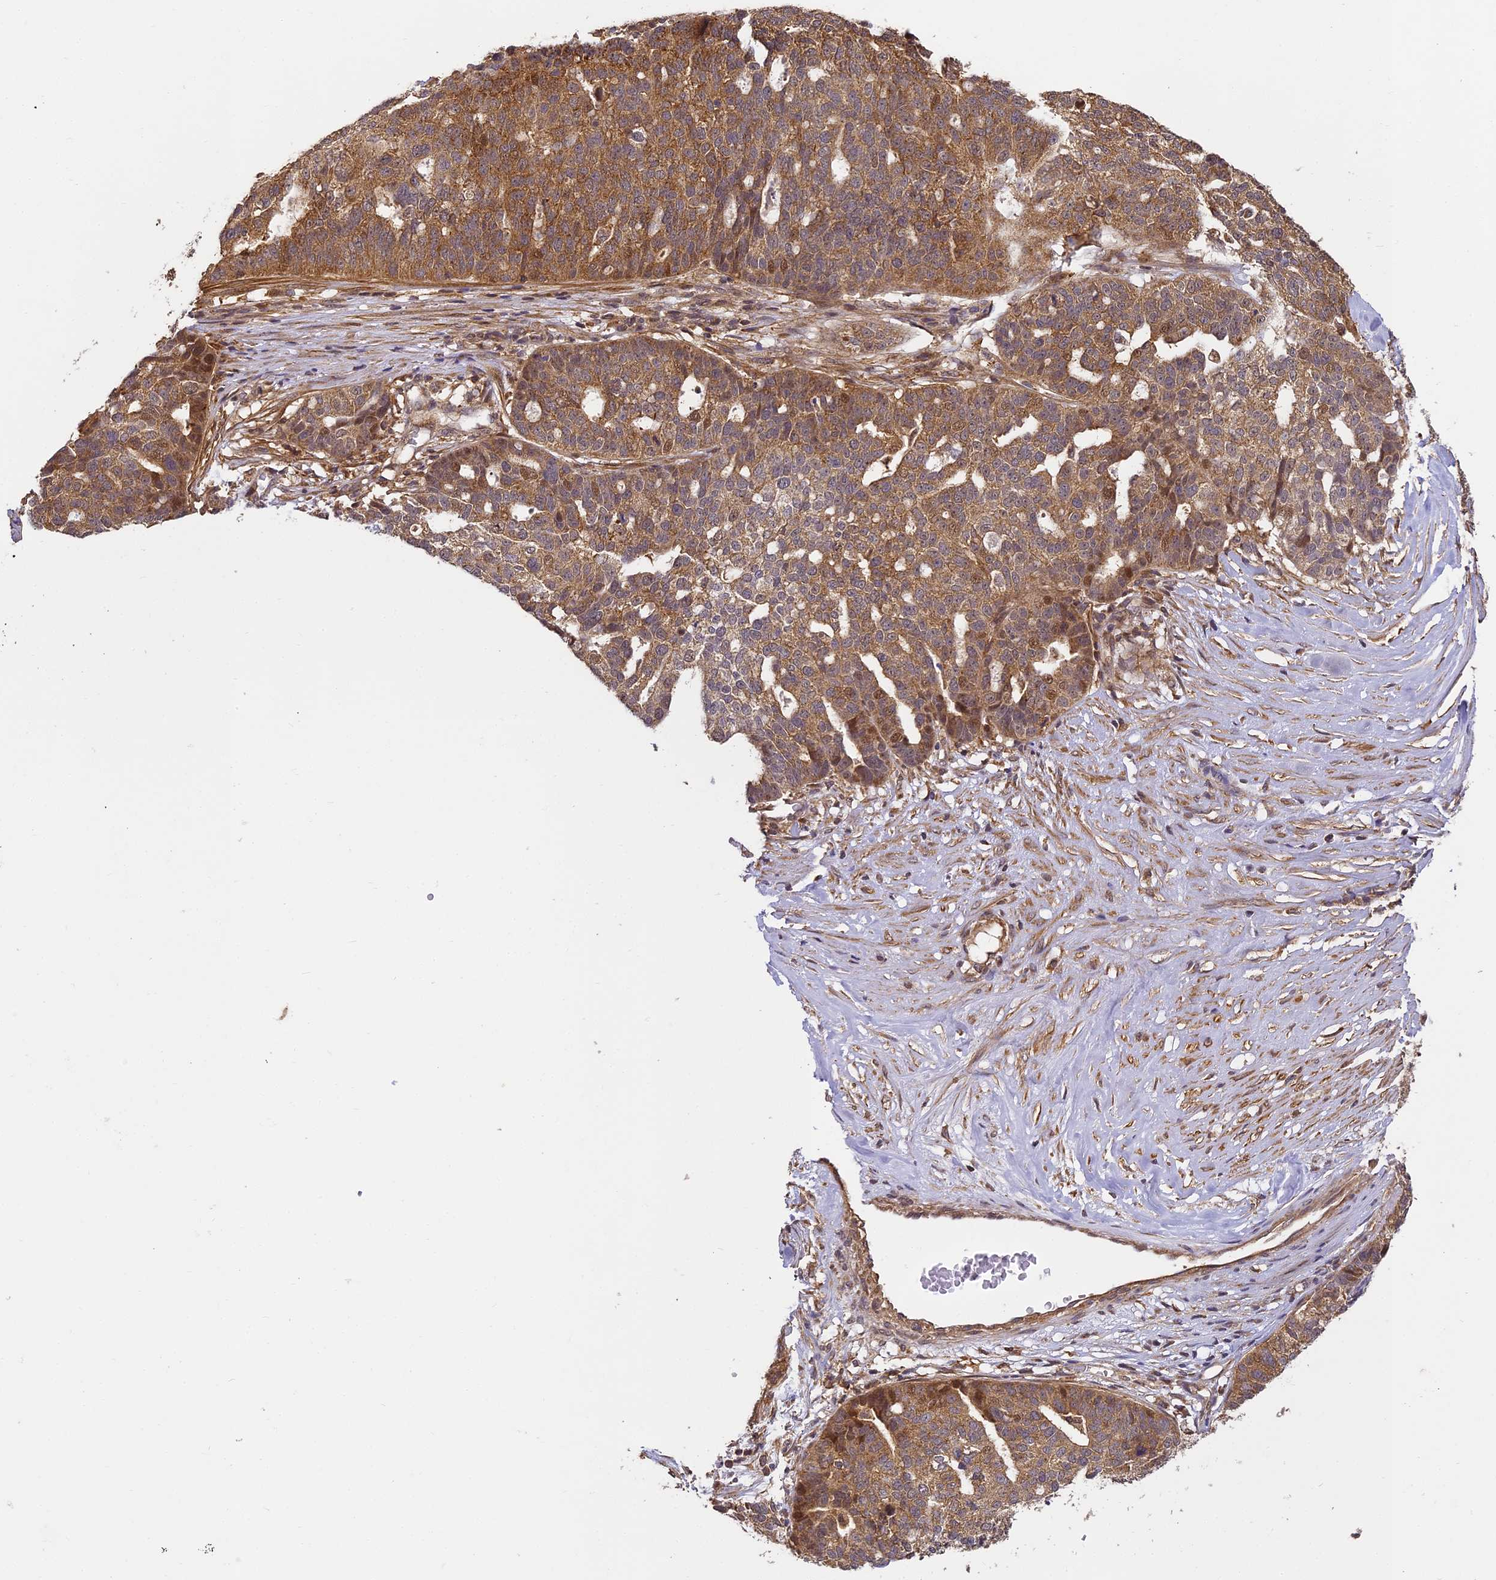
{"staining": {"intensity": "moderate", "quantity": ">75%", "location": "cytoplasmic/membranous,nuclear"}, "tissue": "ovarian cancer", "cell_type": "Tumor cells", "image_type": "cancer", "snomed": [{"axis": "morphology", "description": "Cystadenocarcinoma, serous, NOS"}, {"axis": "topography", "description": "Ovary"}], "caption": "Human serous cystadenocarcinoma (ovarian) stained for a protein (brown) reveals moderate cytoplasmic/membranous and nuclear positive expression in about >75% of tumor cells.", "gene": "ZNF443", "patient": {"sex": "female", "age": 59}}